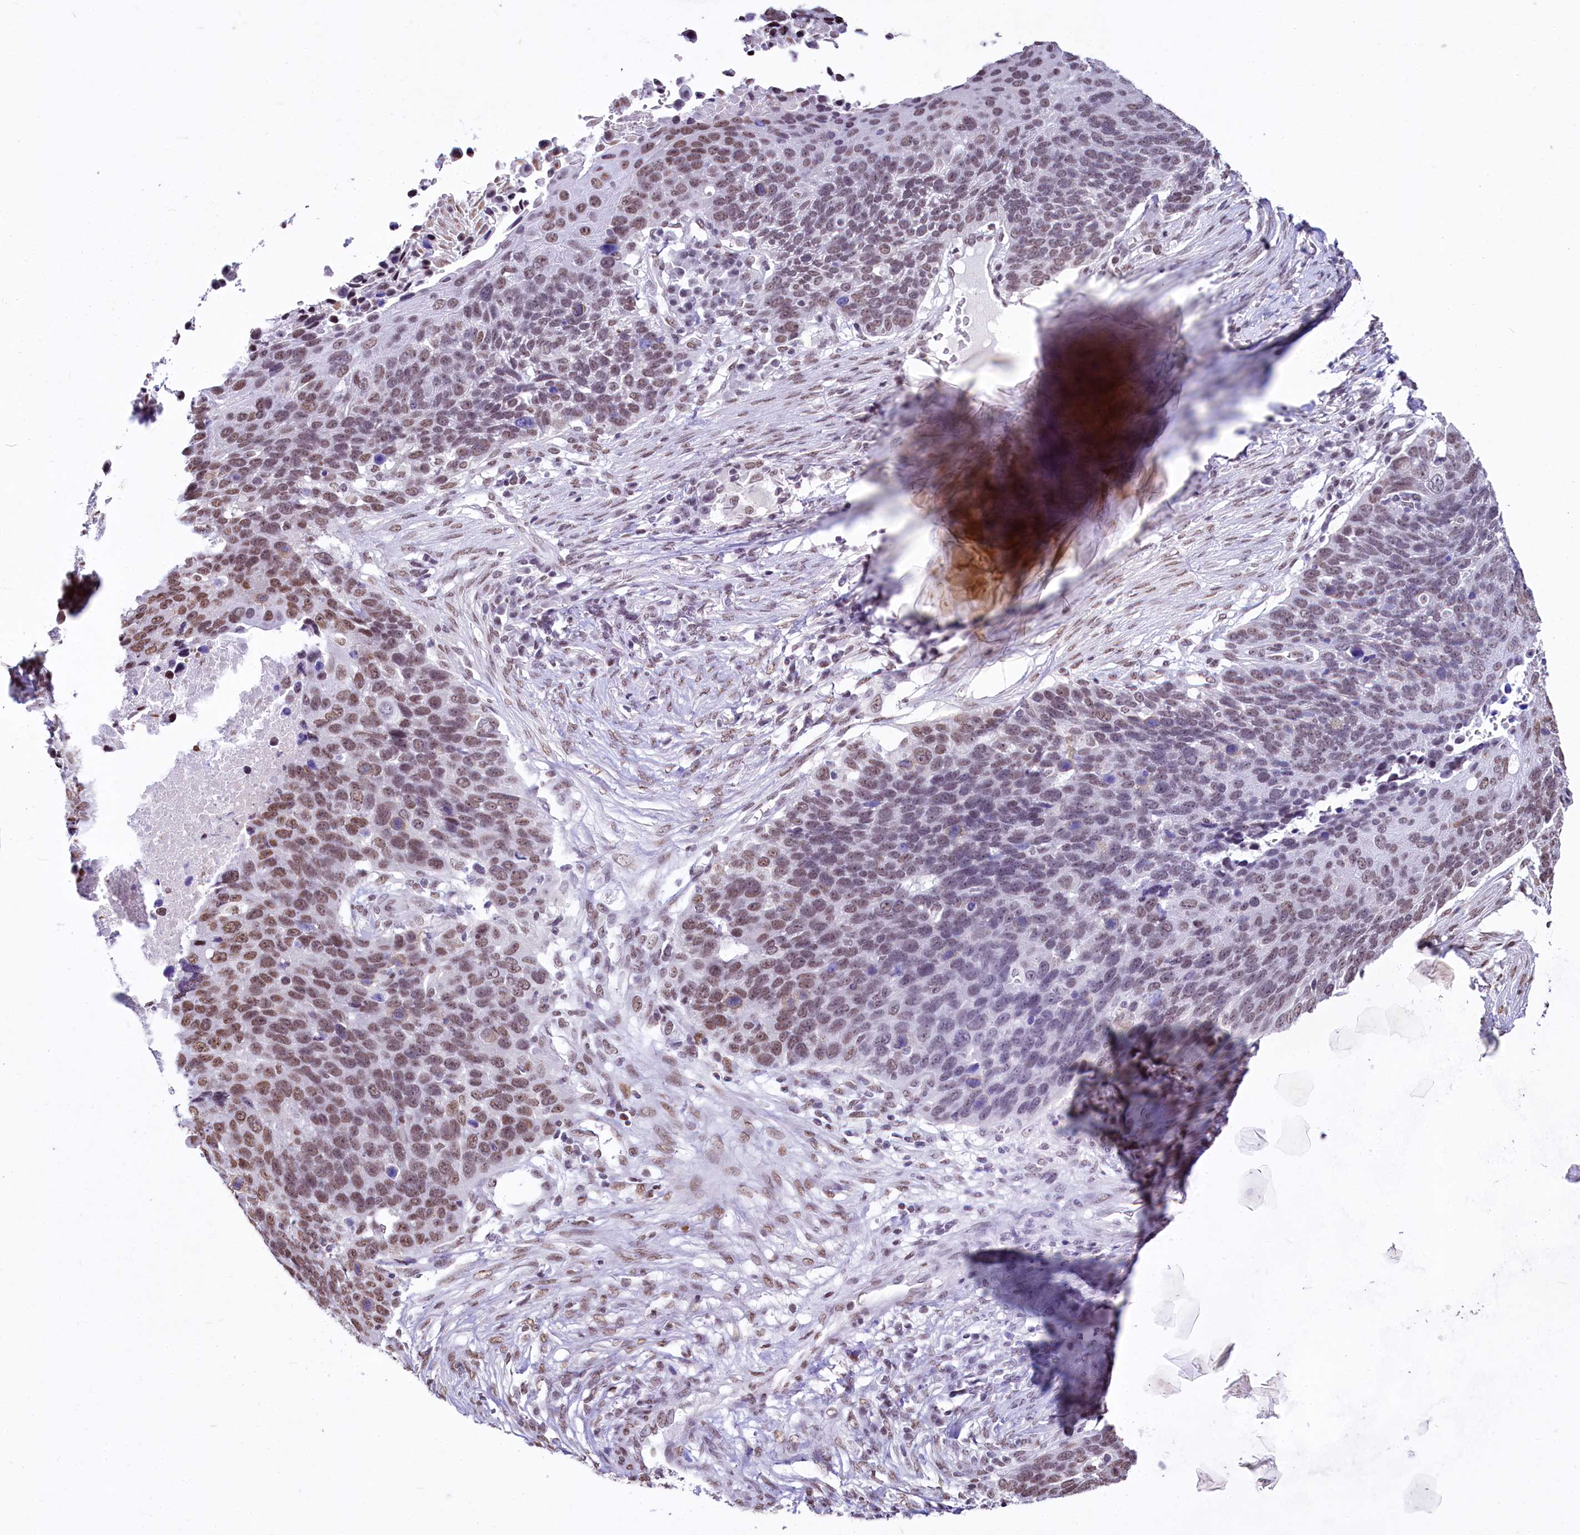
{"staining": {"intensity": "moderate", "quantity": "25%-75%", "location": "nuclear"}, "tissue": "lung cancer", "cell_type": "Tumor cells", "image_type": "cancer", "snomed": [{"axis": "morphology", "description": "Normal tissue, NOS"}, {"axis": "morphology", "description": "Squamous cell carcinoma, NOS"}, {"axis": "topography", "description": "Lymph node"}, {"axis": "topography", "description": "Lung"}], "caption": "An immunohistochemistry image of tumor tissue is shown. Protein staining in brown shows moderate nuclear positivity in lung squamous cell carcinoma within tumor cells. Using DAB (brown) and hematoxylin (blue) stains, captured at high magnification using brightfield microscopy.", "gene": "PARPBP", "patient": {"sex": "male", "age": 66}}